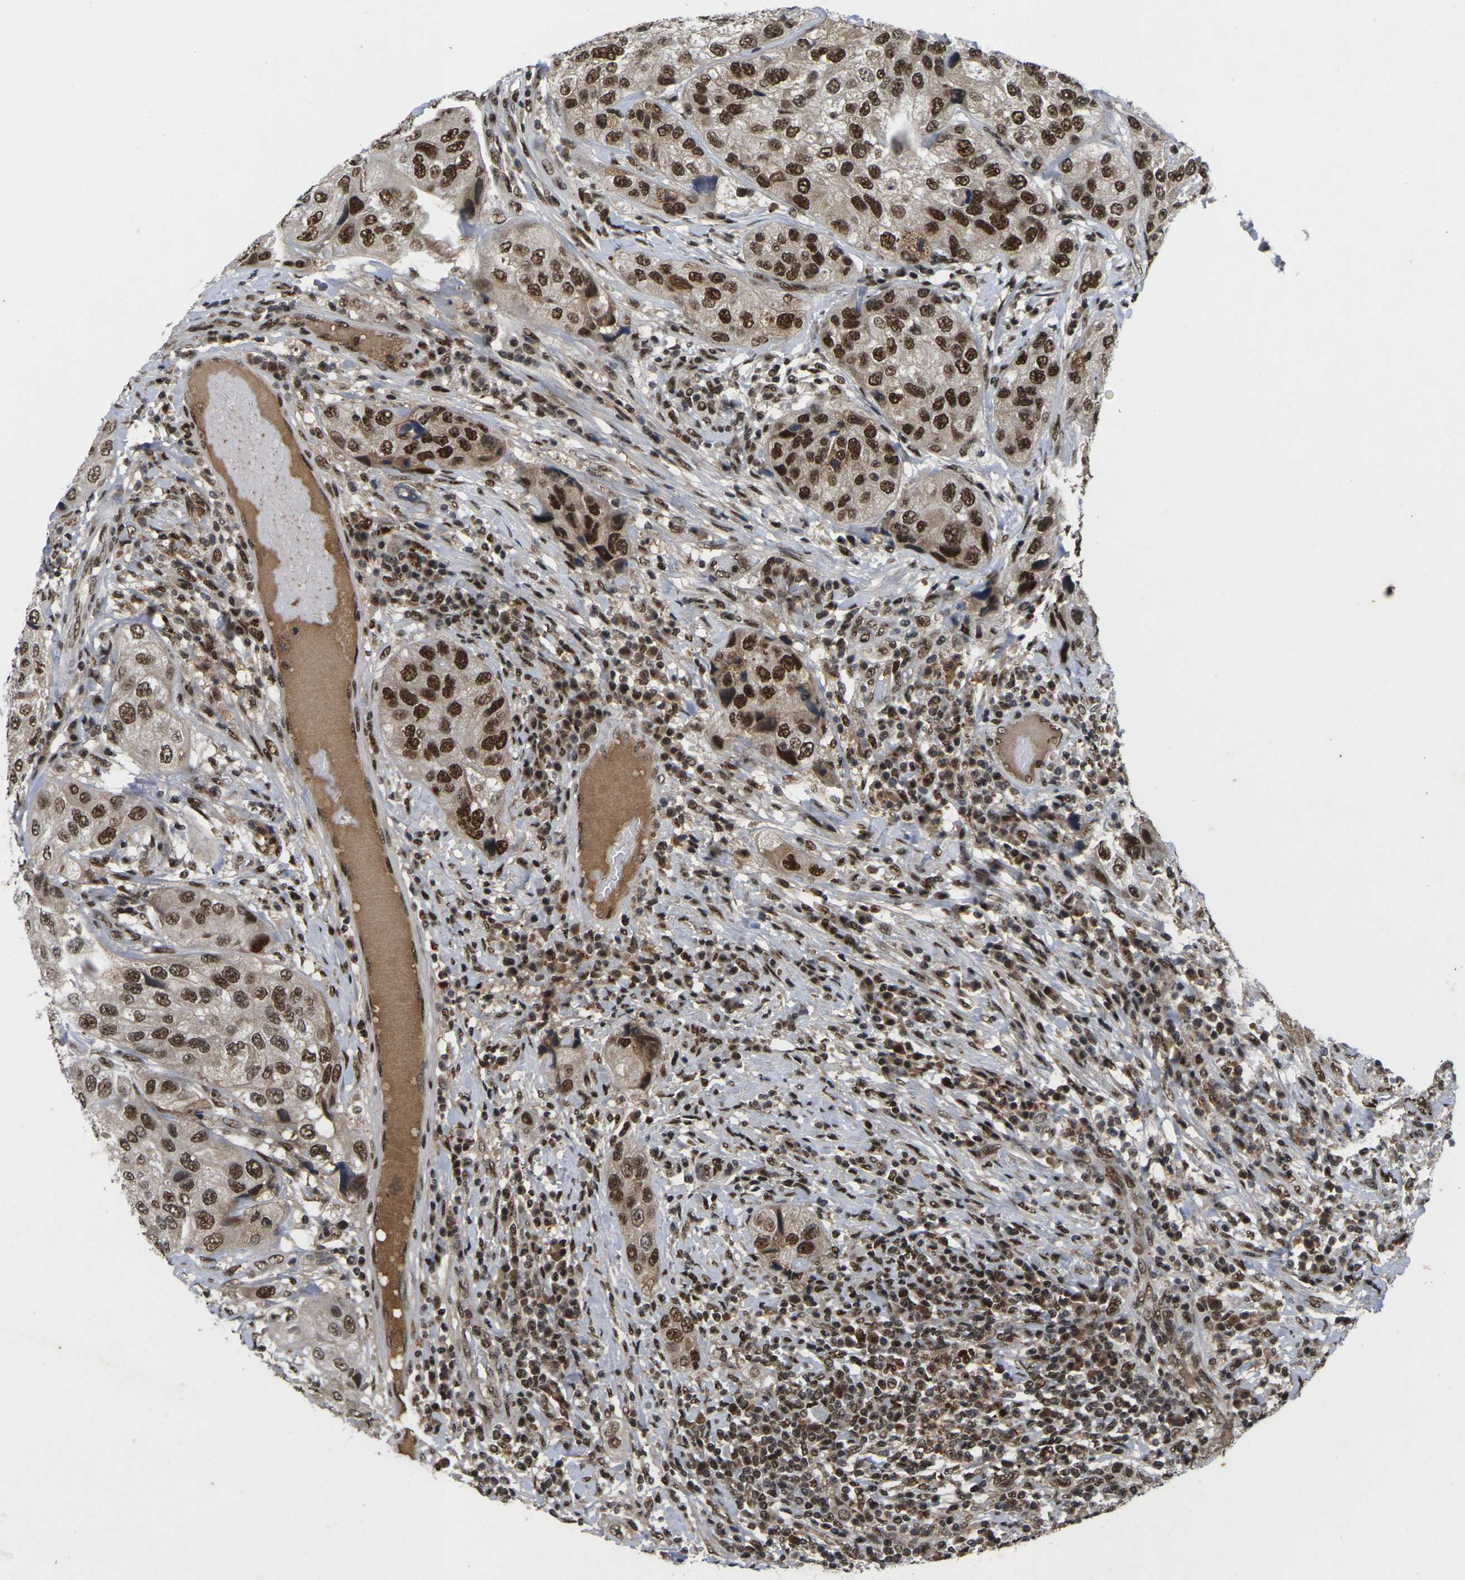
{"staining": {"intensity": "strong", "quantity": ">75%", "location": "nuclear"}, "tissue": "urothelial cancer", "cell_type": "Tumor cells", "image_type": "cancer", "snomed": [{"axis": "morphology", "description": "Urothelial carcinoma, High grade"}, {"axis": "topography", "description": "Urinary bladder"}], "caption": "A micrograph of human high-grade urothelial carcinoma stained for a protein demonstrates strong nuclear brown staining in tumor cells. Nuclei are stained in blue.", "gene": "GTF2E1", "patient": {"sex": "female", "age": 64}}